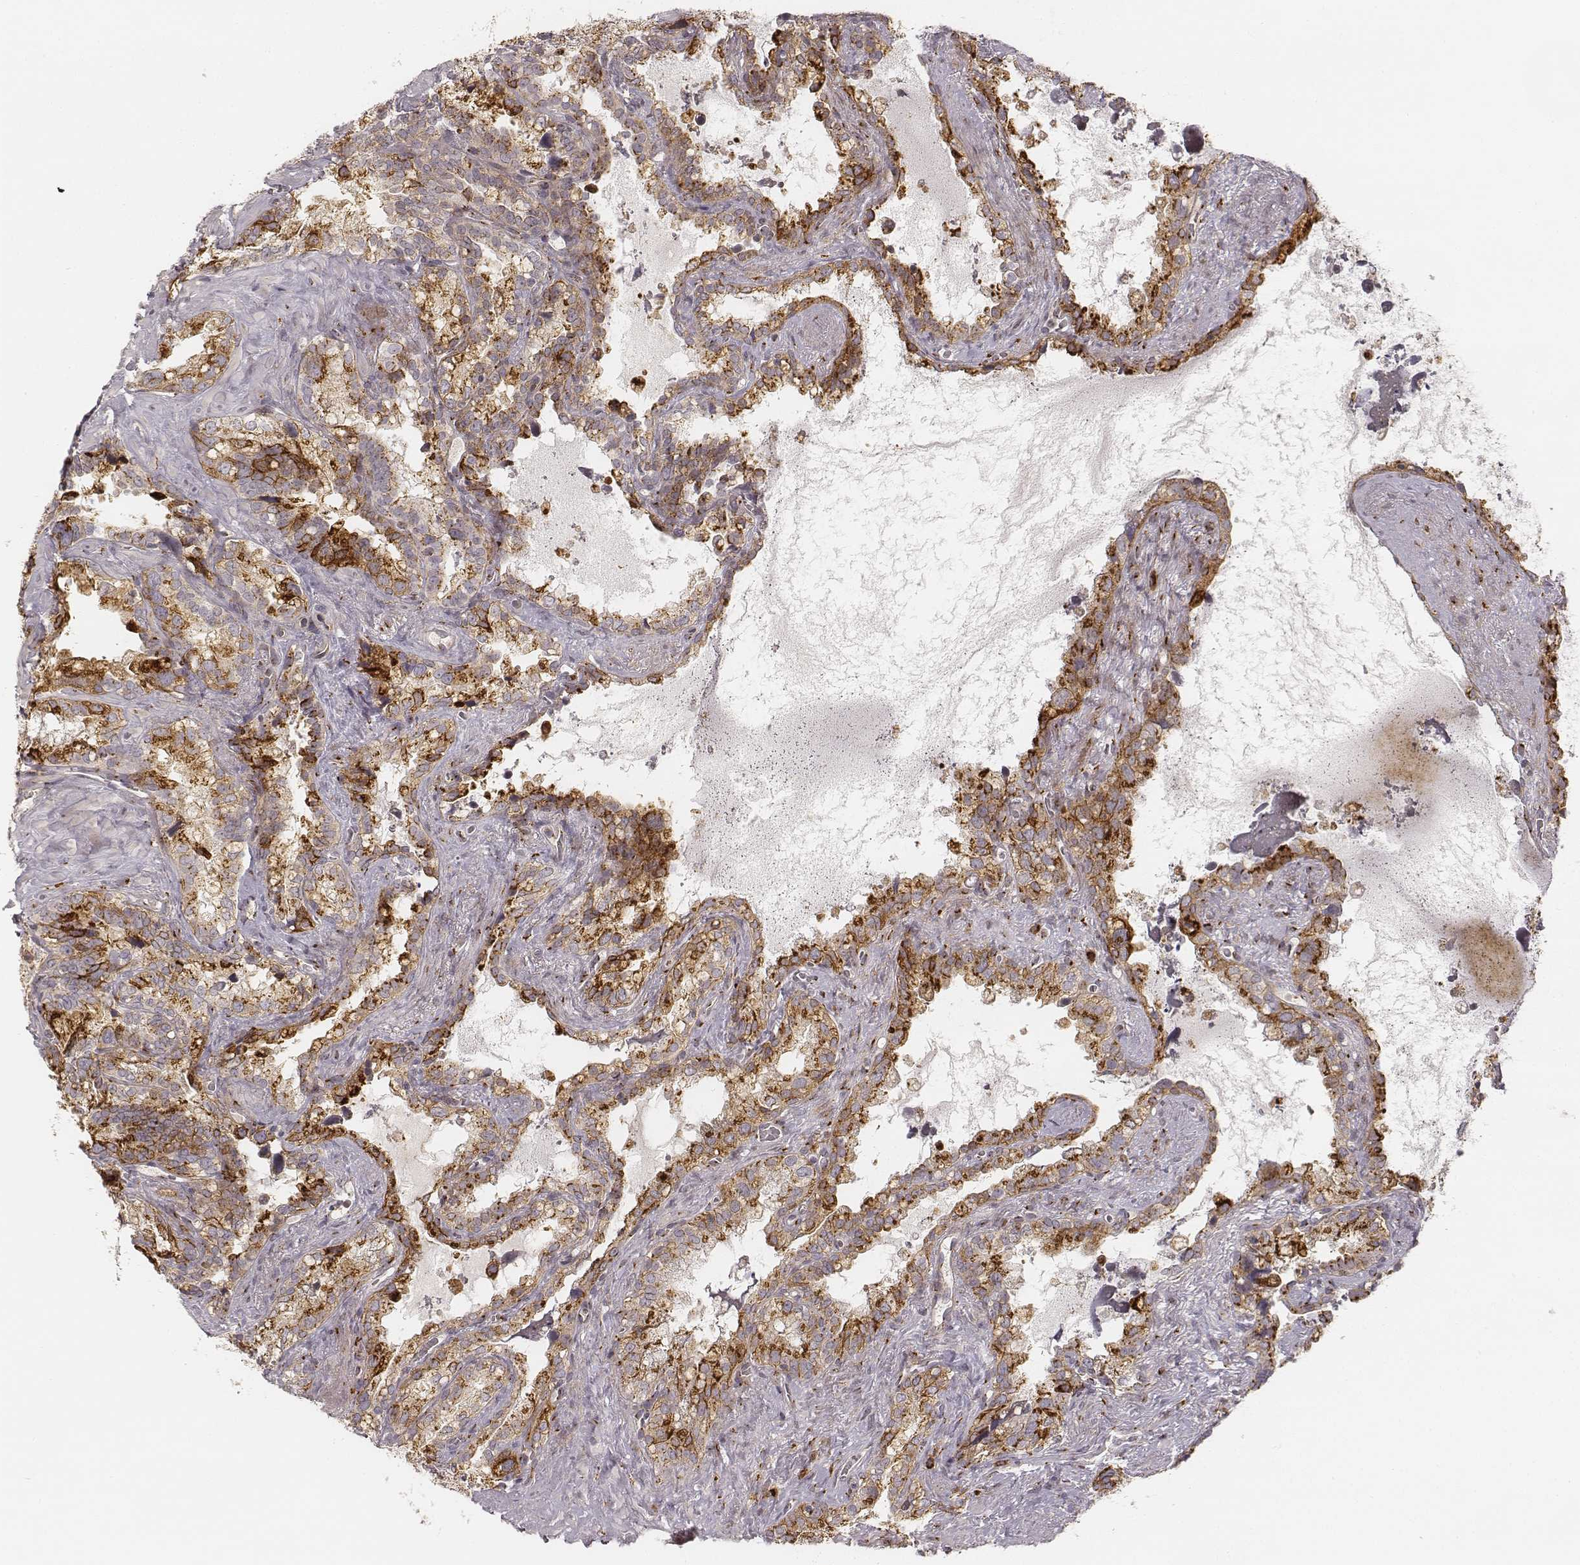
{"staining": {"intensity": "moderate", "quantity": "25%-75%", "location": "cytoplasmic/membranous"}, "tissue": "seminal vesicle", "cell_type": "Glandular cells", "image_type": "normal", "snomed": [{"axis": "morphology", "description": "Normal tissue, NOS"}, {"axis": "topography", "description": "Seminal veicle"}], "caption": "A photomicrograph showing moderate cytoplasmic/membranous positivity in about 25%-75% of glandular cells in normal seminal vesicle, as visualized by brown immunohistochemical staining.", "gene": "GORASP2", "patient": {"sex": "male", "age": 71}}